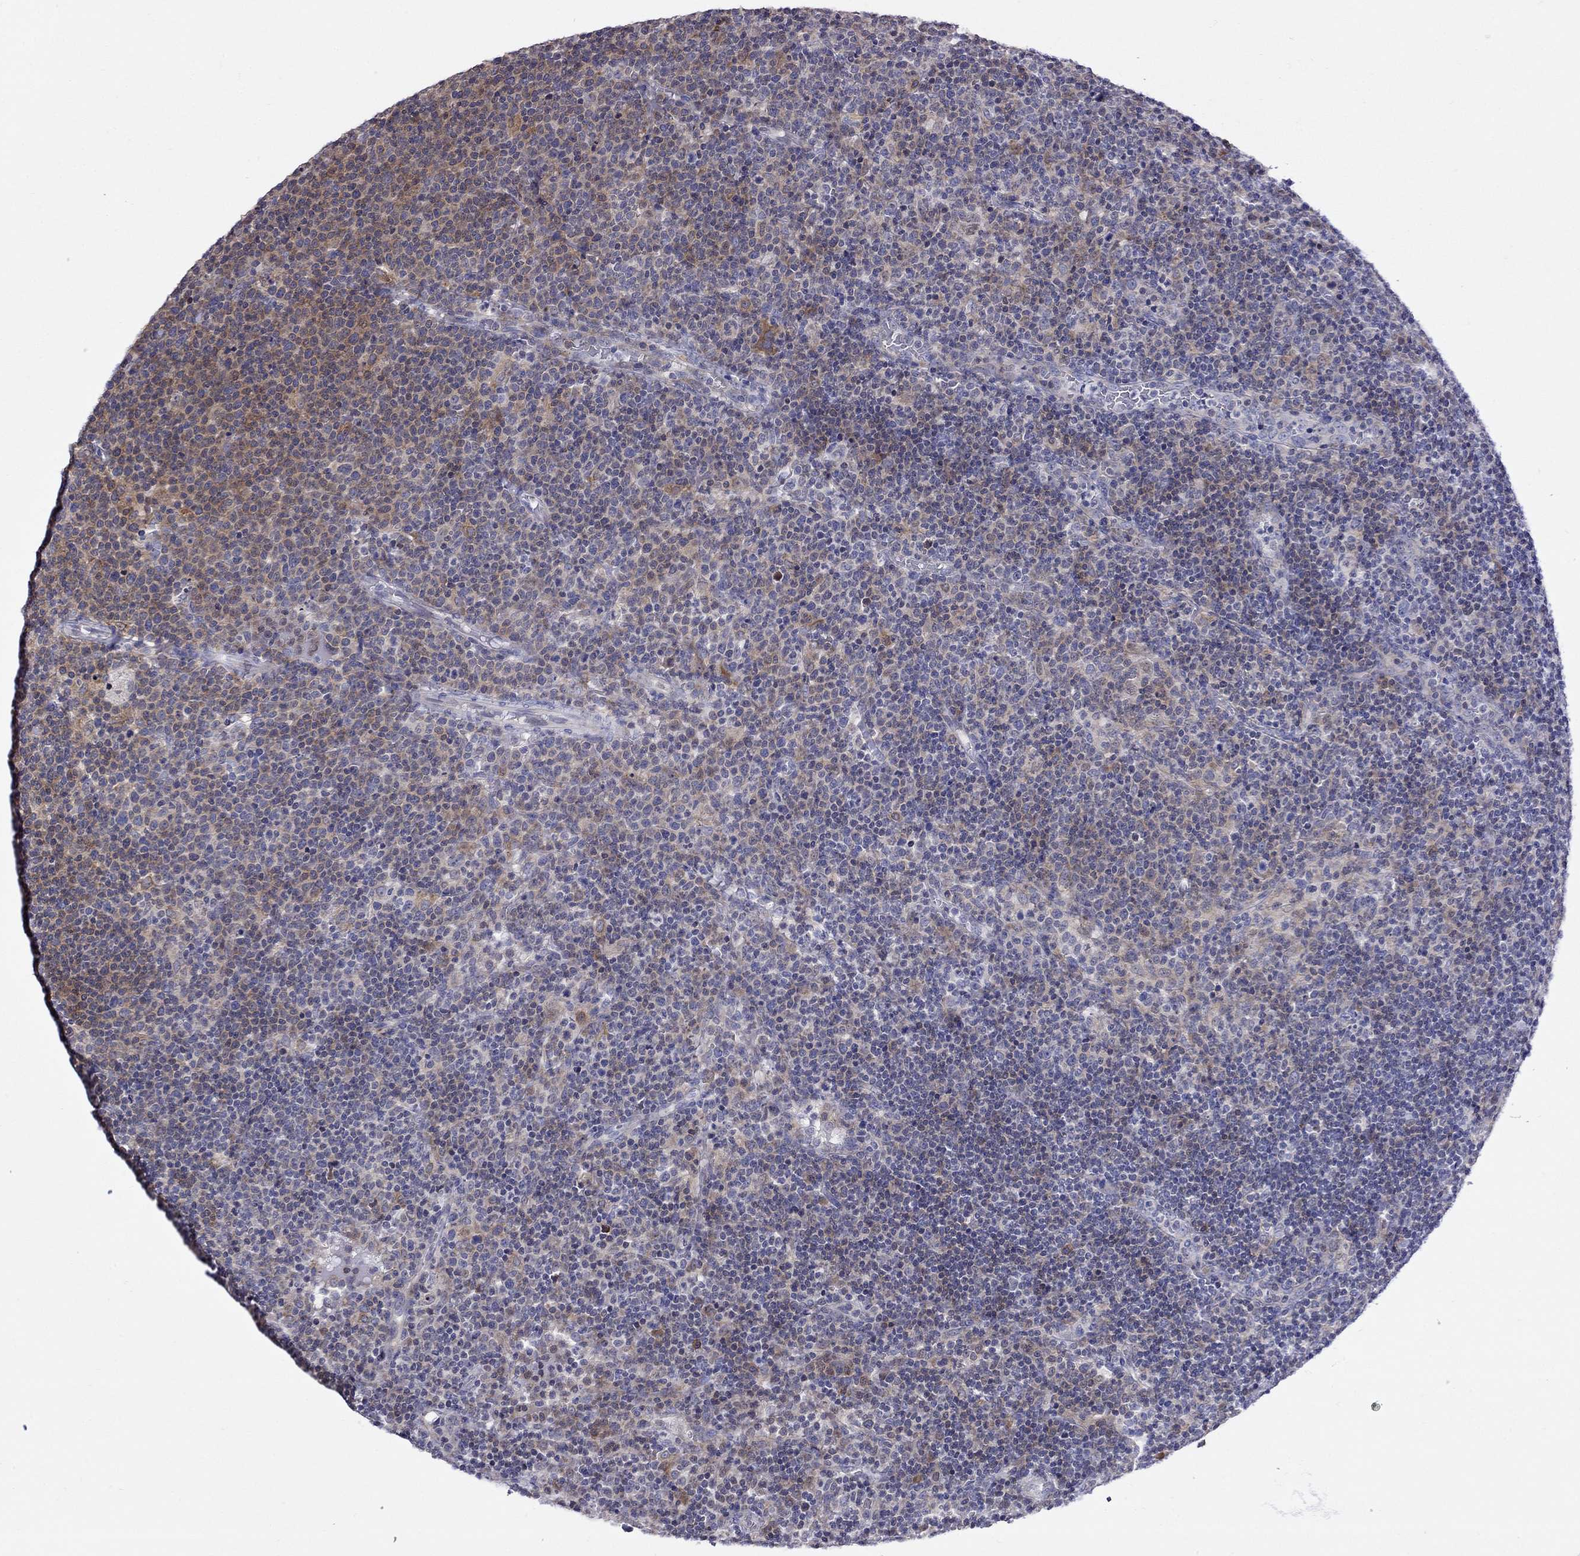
{"staining": {"intensity": "moderate", "quantity": "<25%", "location": "cytoplasmic/membranous"}, "tissue": "lymphoma", "cell_type": "Tumor cells", "image_type": "cancer", "snomed": [{"axis": "morphology", "description": "Malignant lymphoma, non-Hodgkin's type, High grade"}, {"axis": "topography", "description": "Lymph node"}], "caption": "A brown stain shows moderate cytoplasmic/membranous staining of a protein in lymphoma tumor cells.", "gene": "ADAM28", "patient": {"sex": "male", "age": 61}}